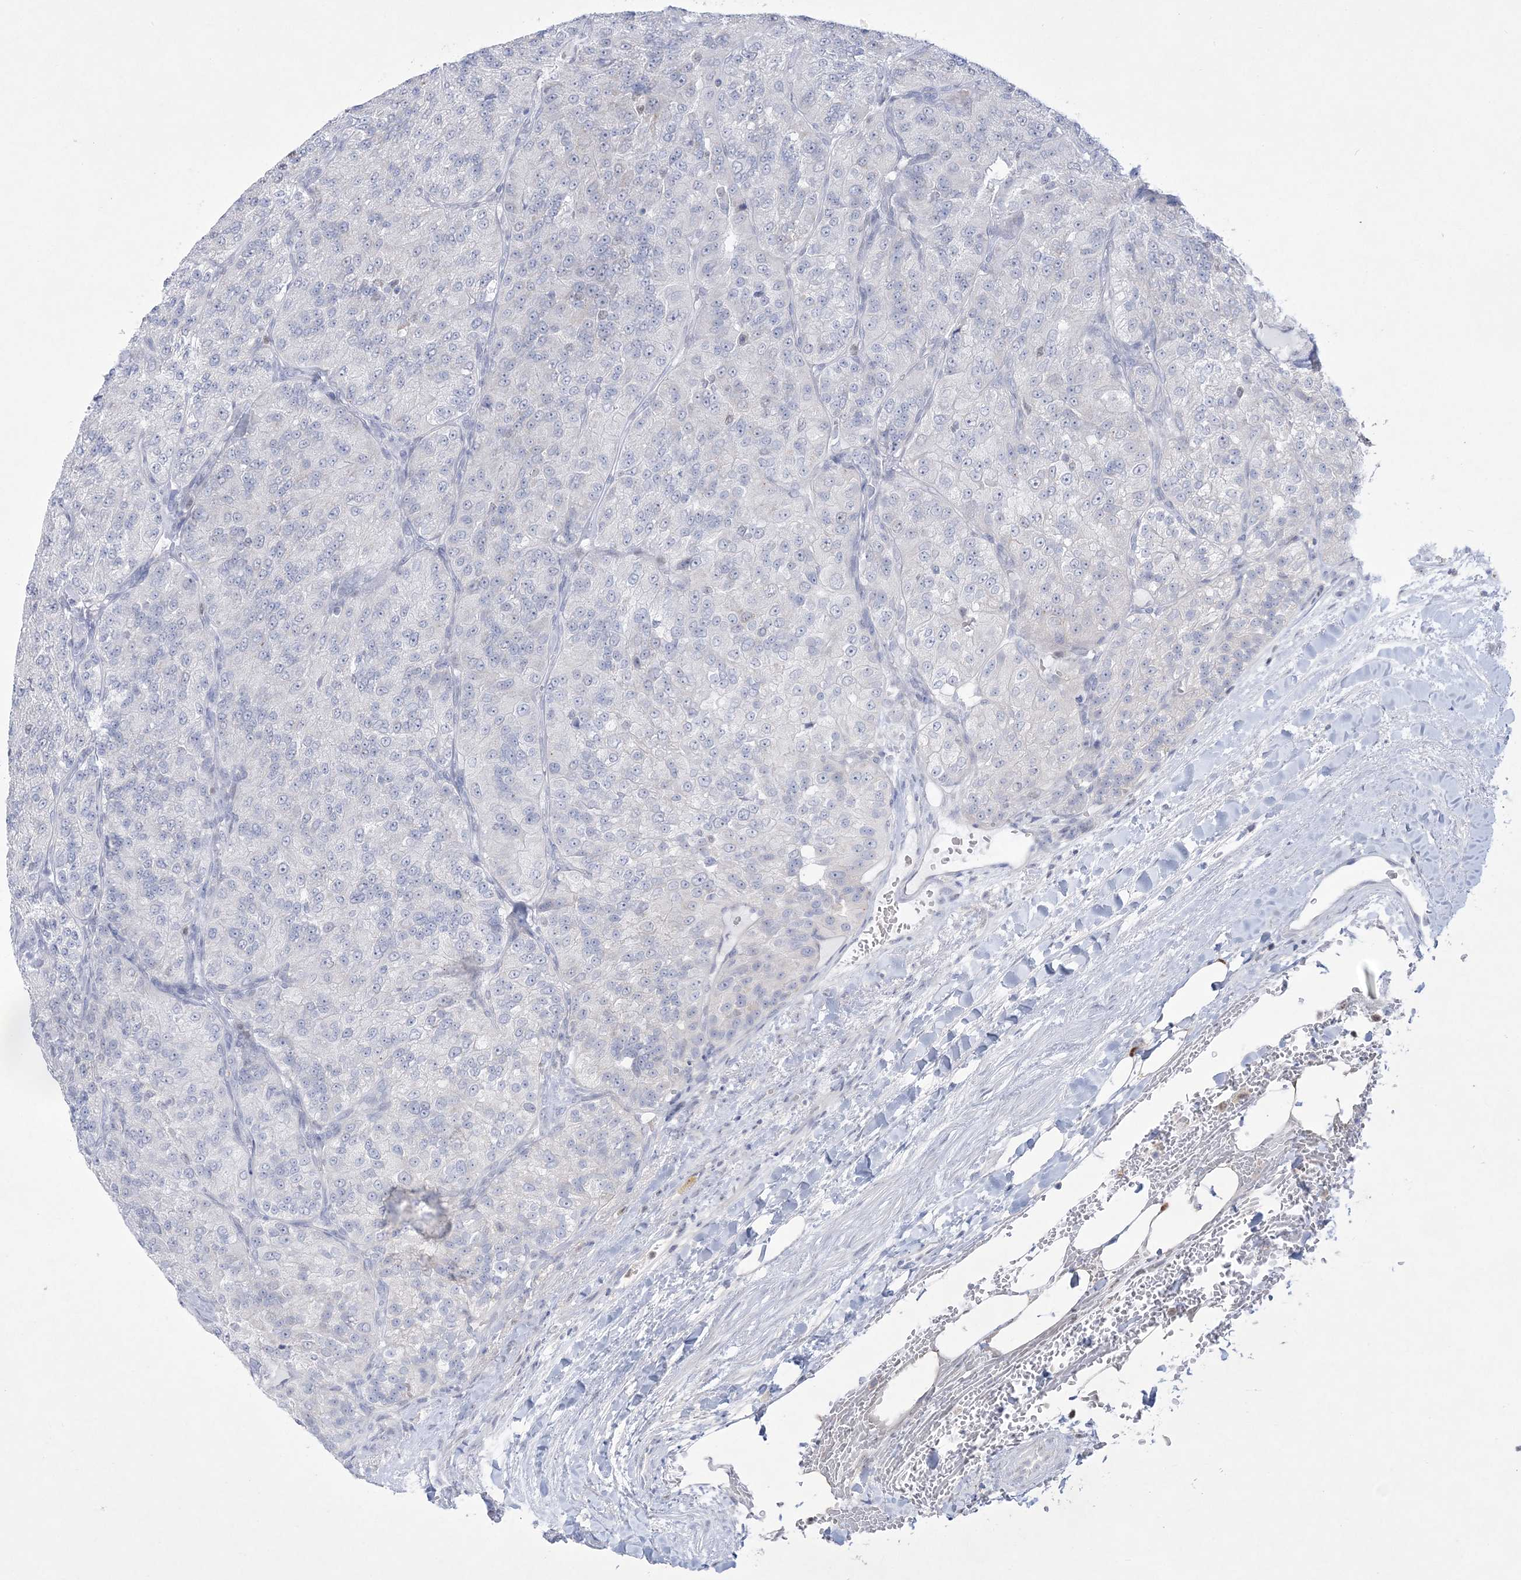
{"staining": {"intensity": "negative", "quantity": "none", "location": "none"}, "tissue": "renal cancer", "cell_type": "Tumor cells", "image_type": "cancer", "snomed": [{"axis": "morphology", "description": "Adenocarcinoma, NOS"}, {"axis": "topography", "description": "Kidney"}], "caption": "Human renal adenocarcinoma stained for a protein using IHC exhibits no staining in tumor cells.", "gene": "WDR27", "patient": {"sex": "female", "age": 63}}